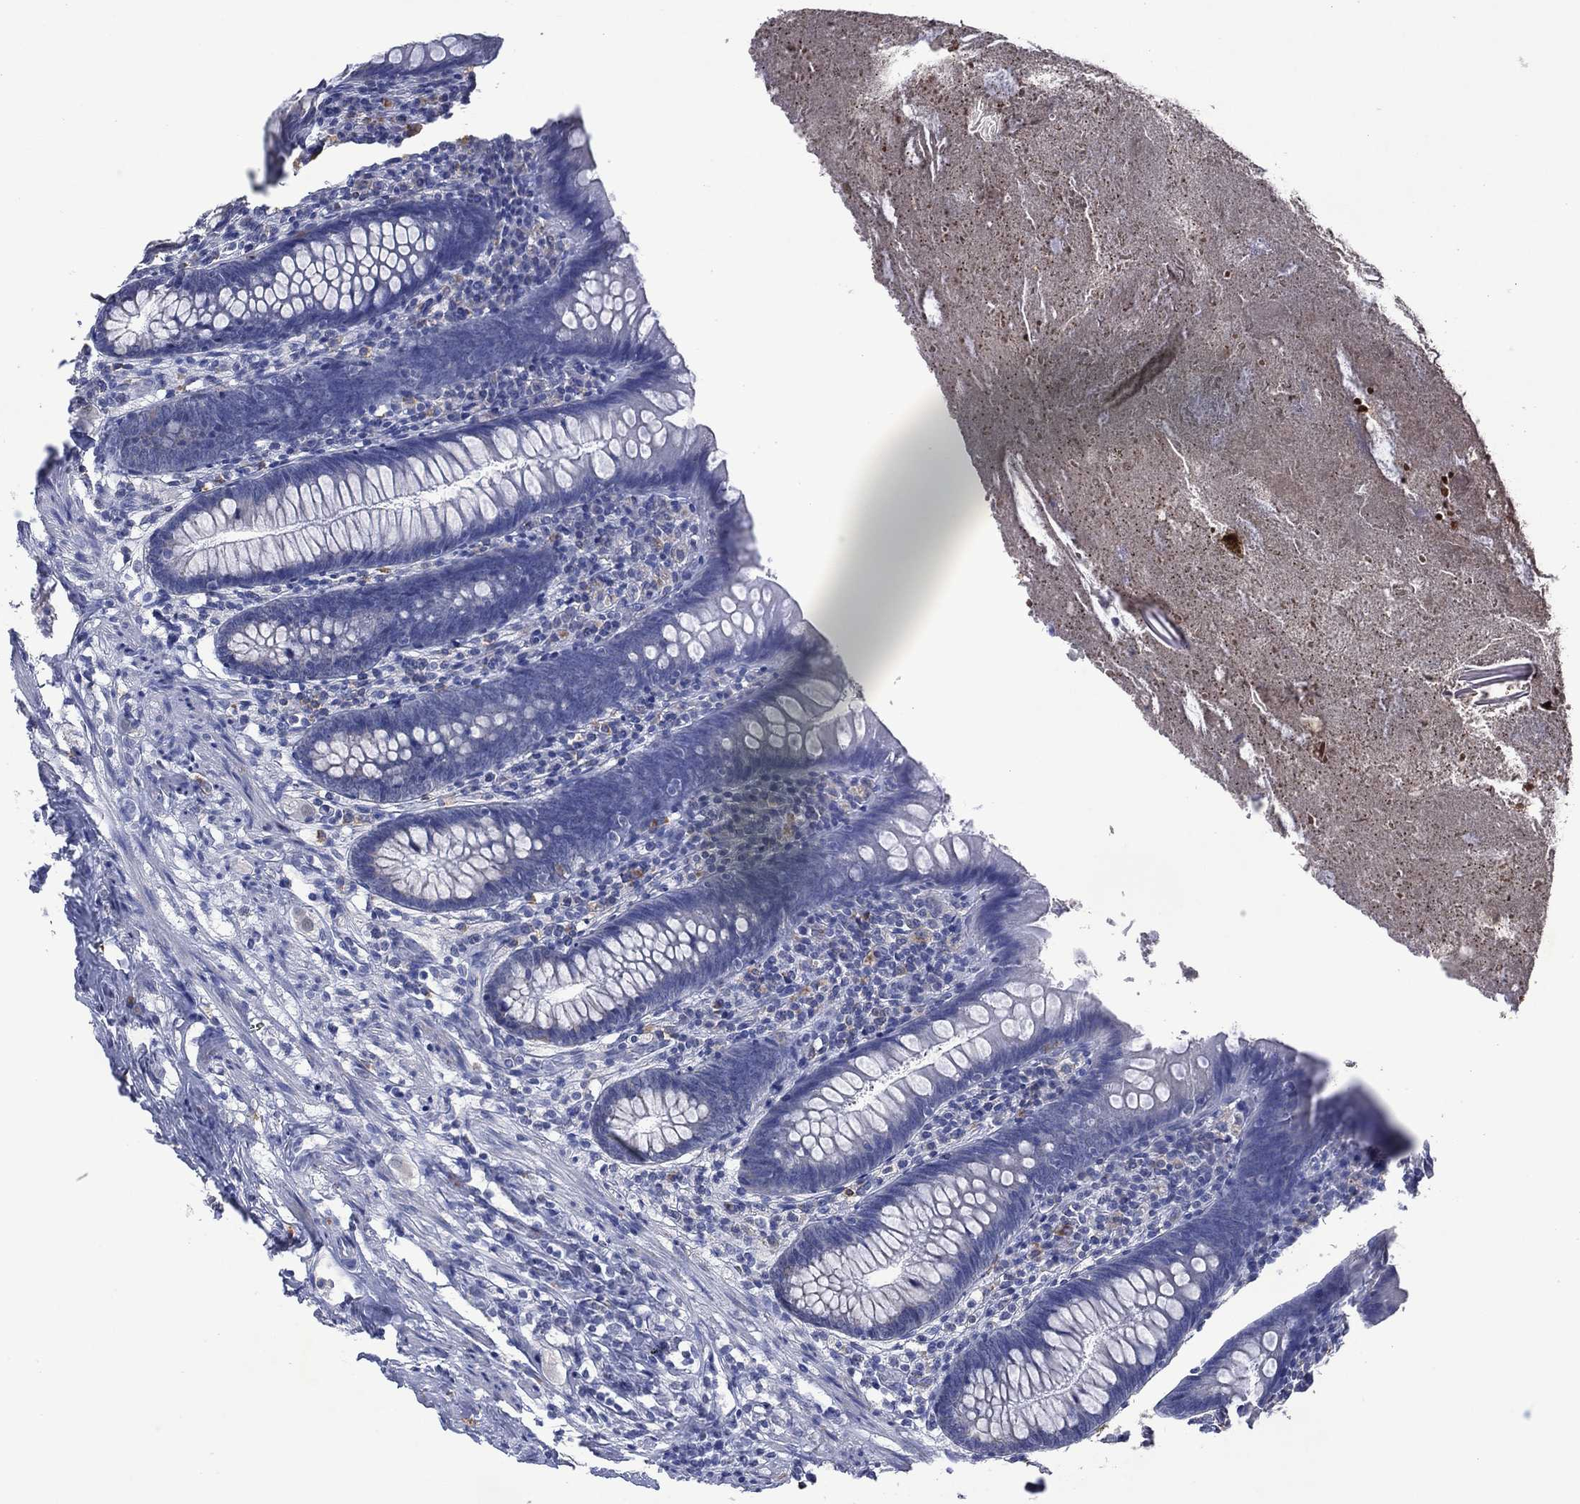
{"staining": {"intensity": "negative", "quantity": "none", "location": "none"}, "tissue": "appendix", "cell_type": "Glandular cells", "image_type": "normal", "snomed": [{"axis": "morphology", "description": "Normal tissue, NOS"}, {"axis": "topography", "description": "Appendix"}], "caption": "Glandular cells show no significant staining in benign appendix. (Stains: DAB (3,3'-diaminobenzidine) immunohistochemistry with hematoxylin counter stain, Microscopy: brightfield microscopy at high magnification).", "gene": "ASB10", "patient": {"sex": "male", "age": 47}}